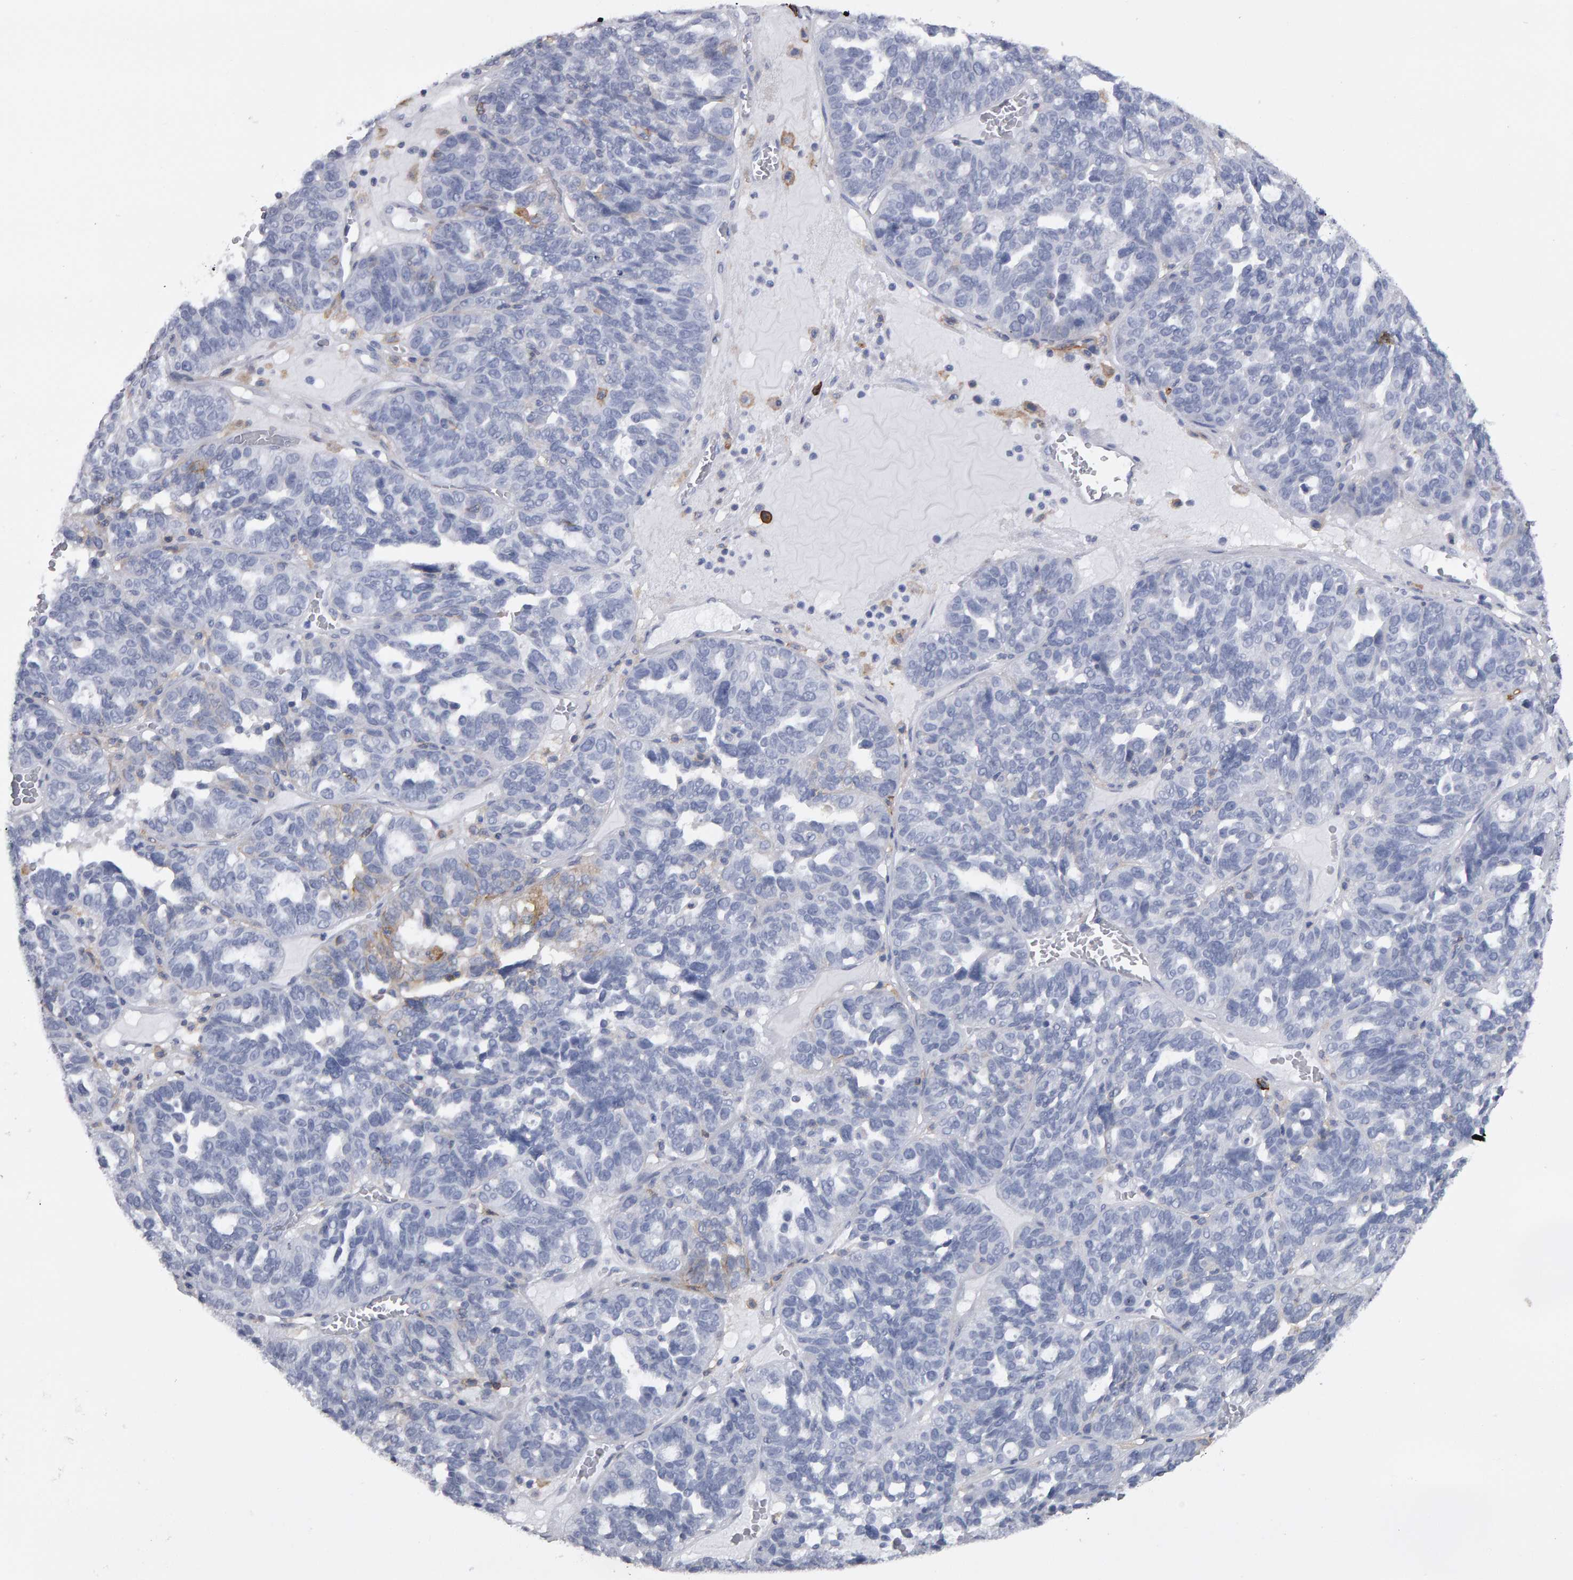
{"staining": {"intensity": "negative", "quantity": "none", "location": "none"}, "tissue": "ovarian cancer", "cell_type": "Tumor cells", "image_type": "cancer", "snomed": [{"axis": "morphology", "description": "Cystadenocarcinoma, serous, NOS"}, {"axis": "topography", "description": "Ovary"}], "caption": "IHC of human ovarian cancer (serous cystadenocarcinoma) reveals no positivity in tumor cells.", "gene": "CD38", "patient": {"sex": "female", "age": 59}}